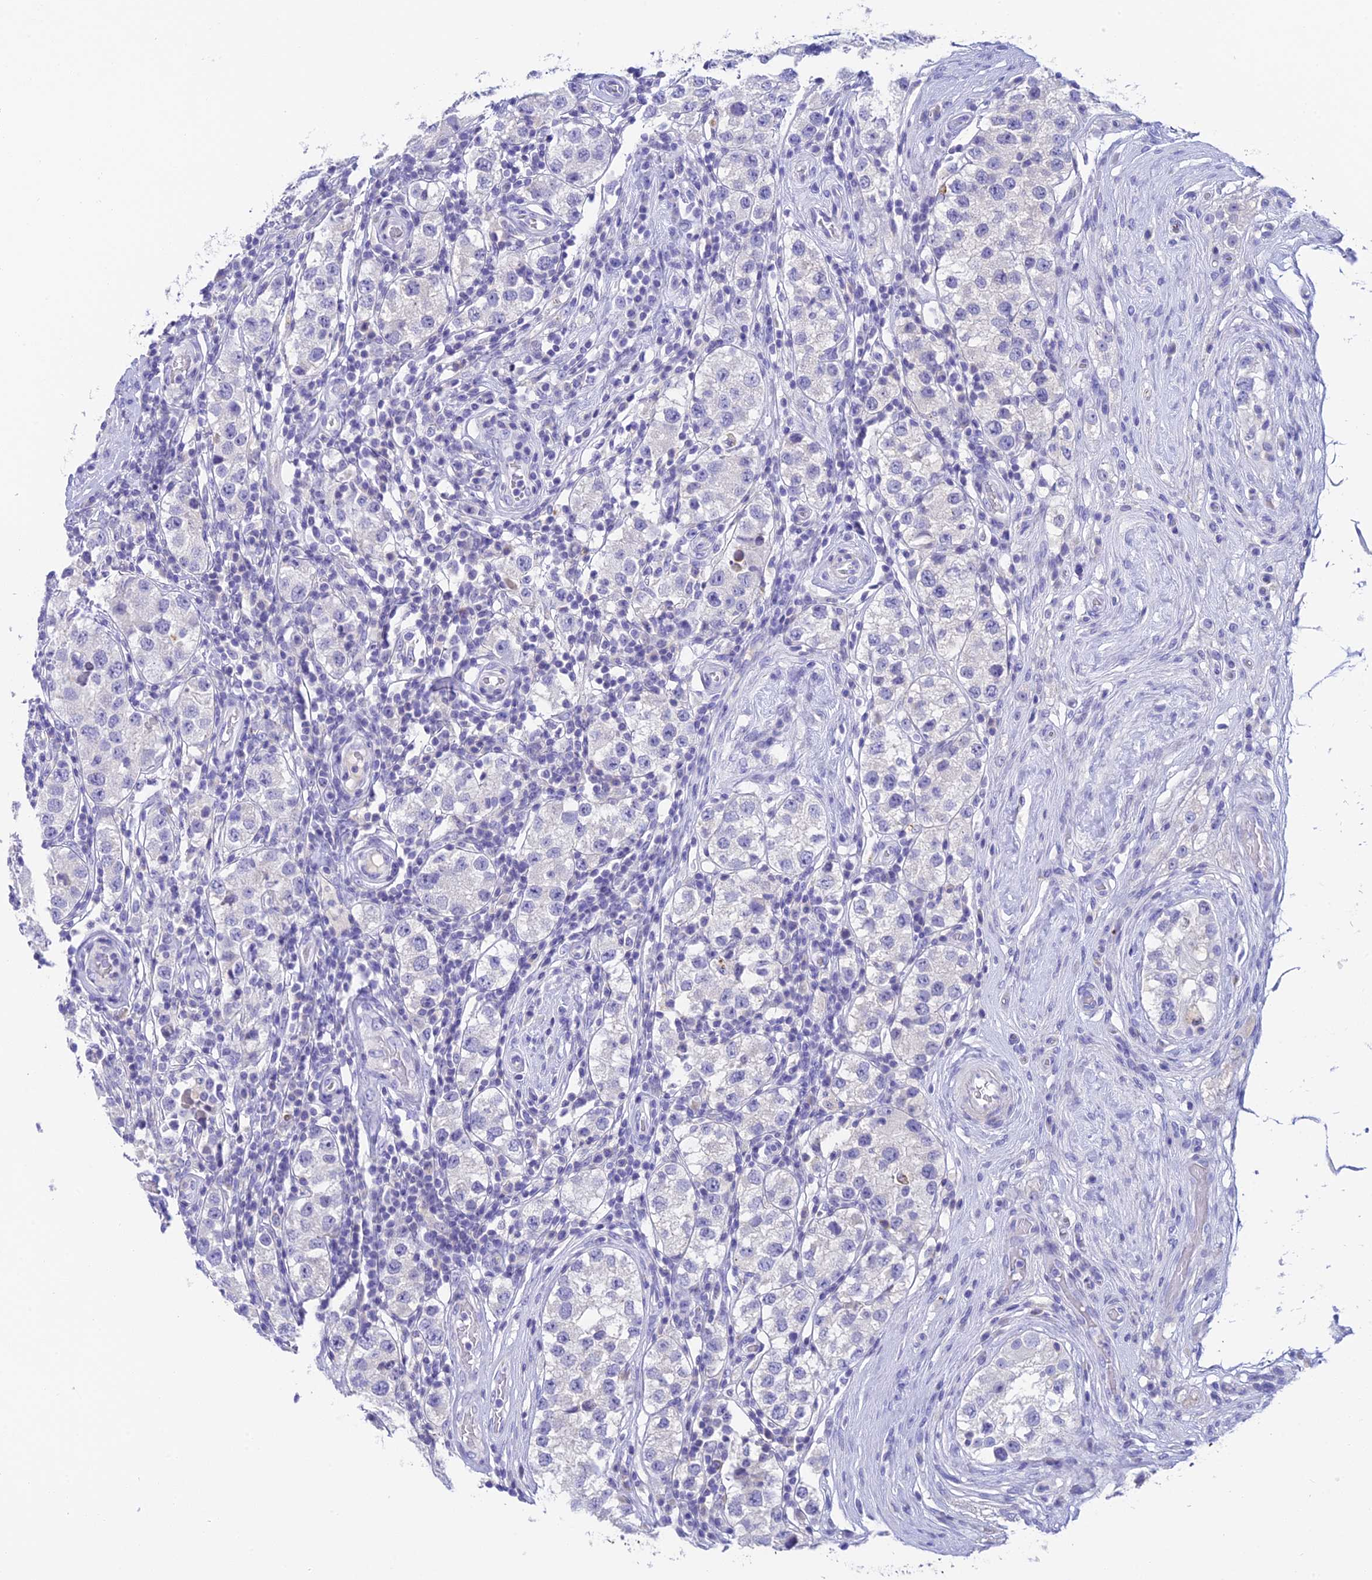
{"staining": {"intensity": "negative", "quantity": "none", "location": "none"}, "tissue": "testis cancer", "cell_type": "Tumor cells", "image_type": "cancer", "snomed": [{"axis": "morphology", "description": "Seminoma, NOS"}, {"axis": "topography", "description": "Testis"}], "caption": "This is an immunohistochemistry image of human testis cancer. There is no expression in tumor cells.", "gene": "C12orf29", "patient": {"sex": "male", "age": 34}}